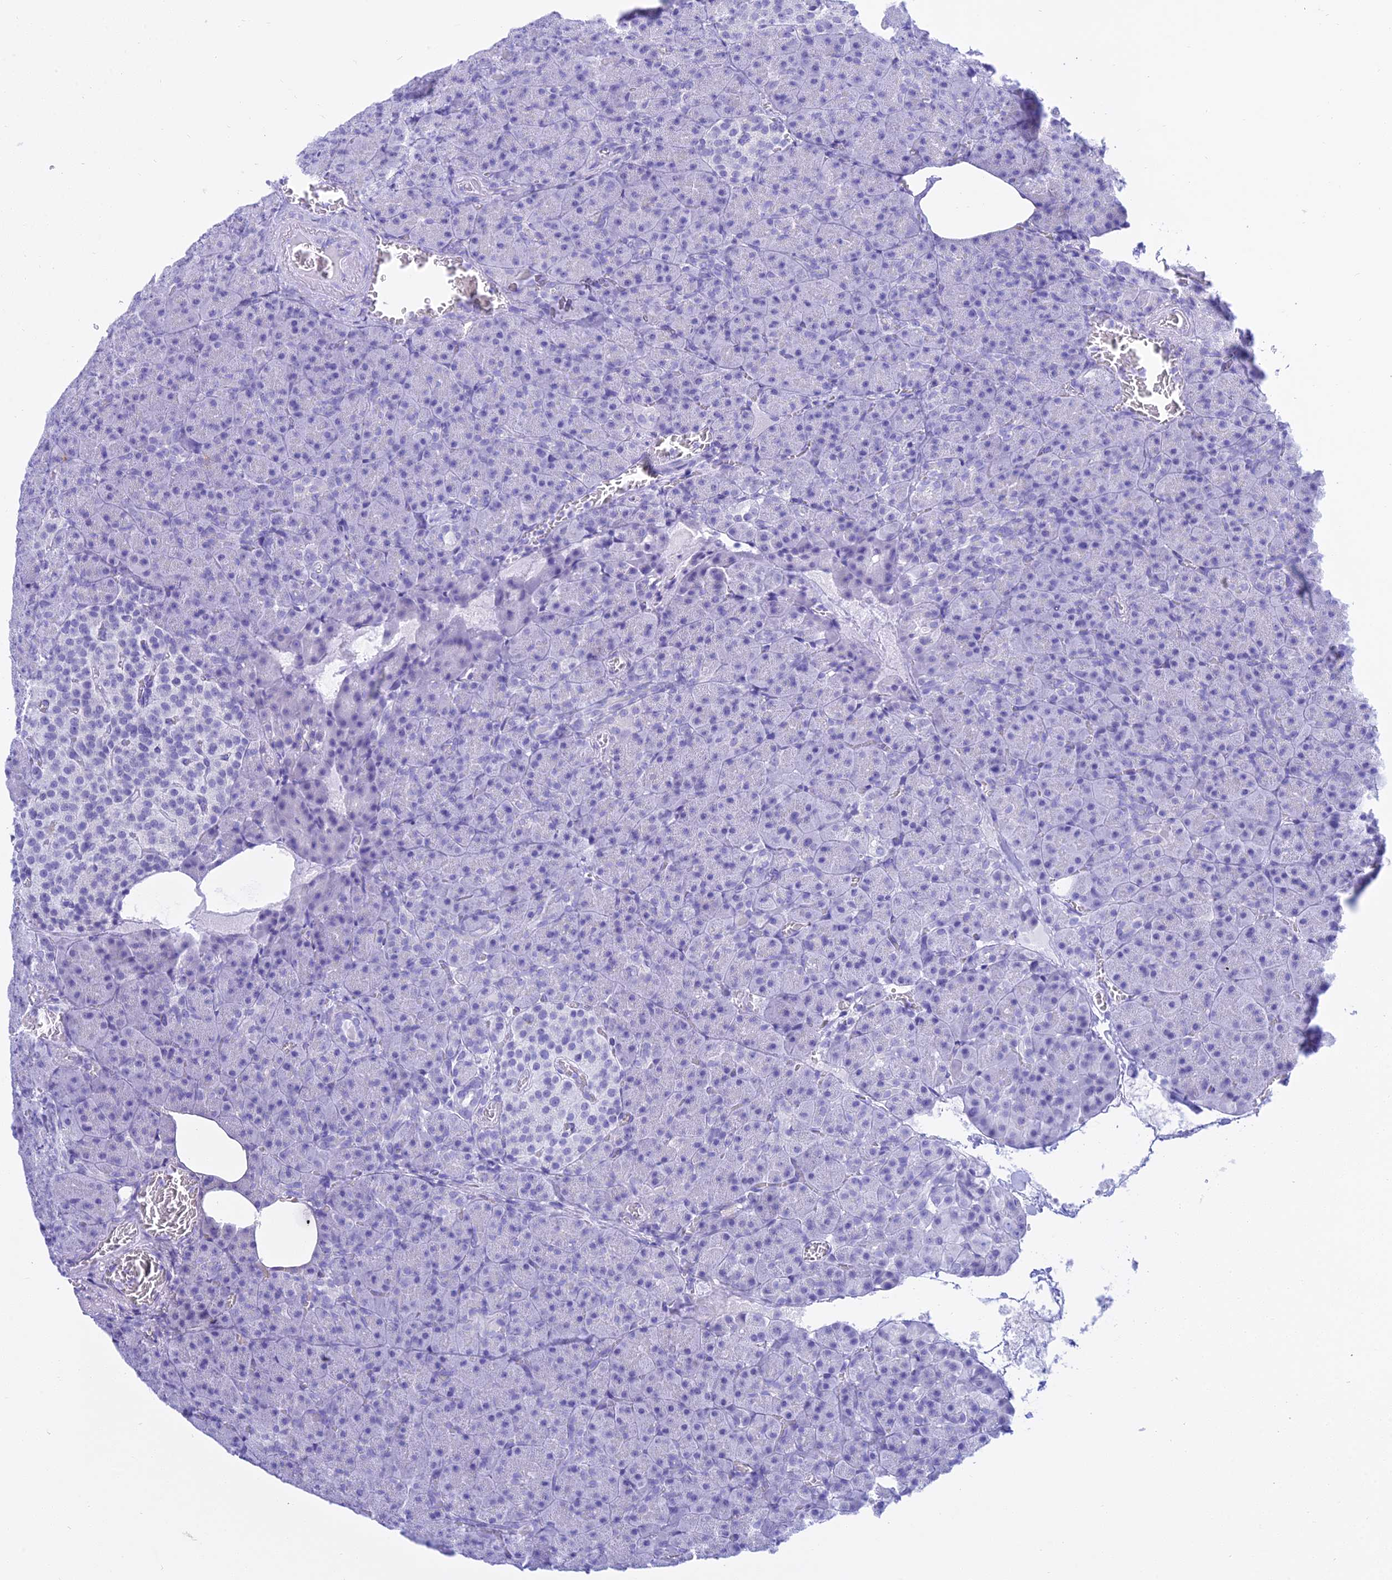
{"staining": {"intensity": "negative", "quantity": "none", "location": "none"}, "tissue": "pancreas", "cell_type": "Exocrine glandular cells", "image_type": "normal", "snomed": [{"axis": "morphology", "description": "Normal tissue, NOS"}, {"axis": "topography", "description": "Pancreas"}], "caption": "Pancreas stained for a protein using immunohistochemistry demonstrates no expression exocrine glandular cells.", "gene": "PATE4", "patient": {"sex": "female", "age": 74}}